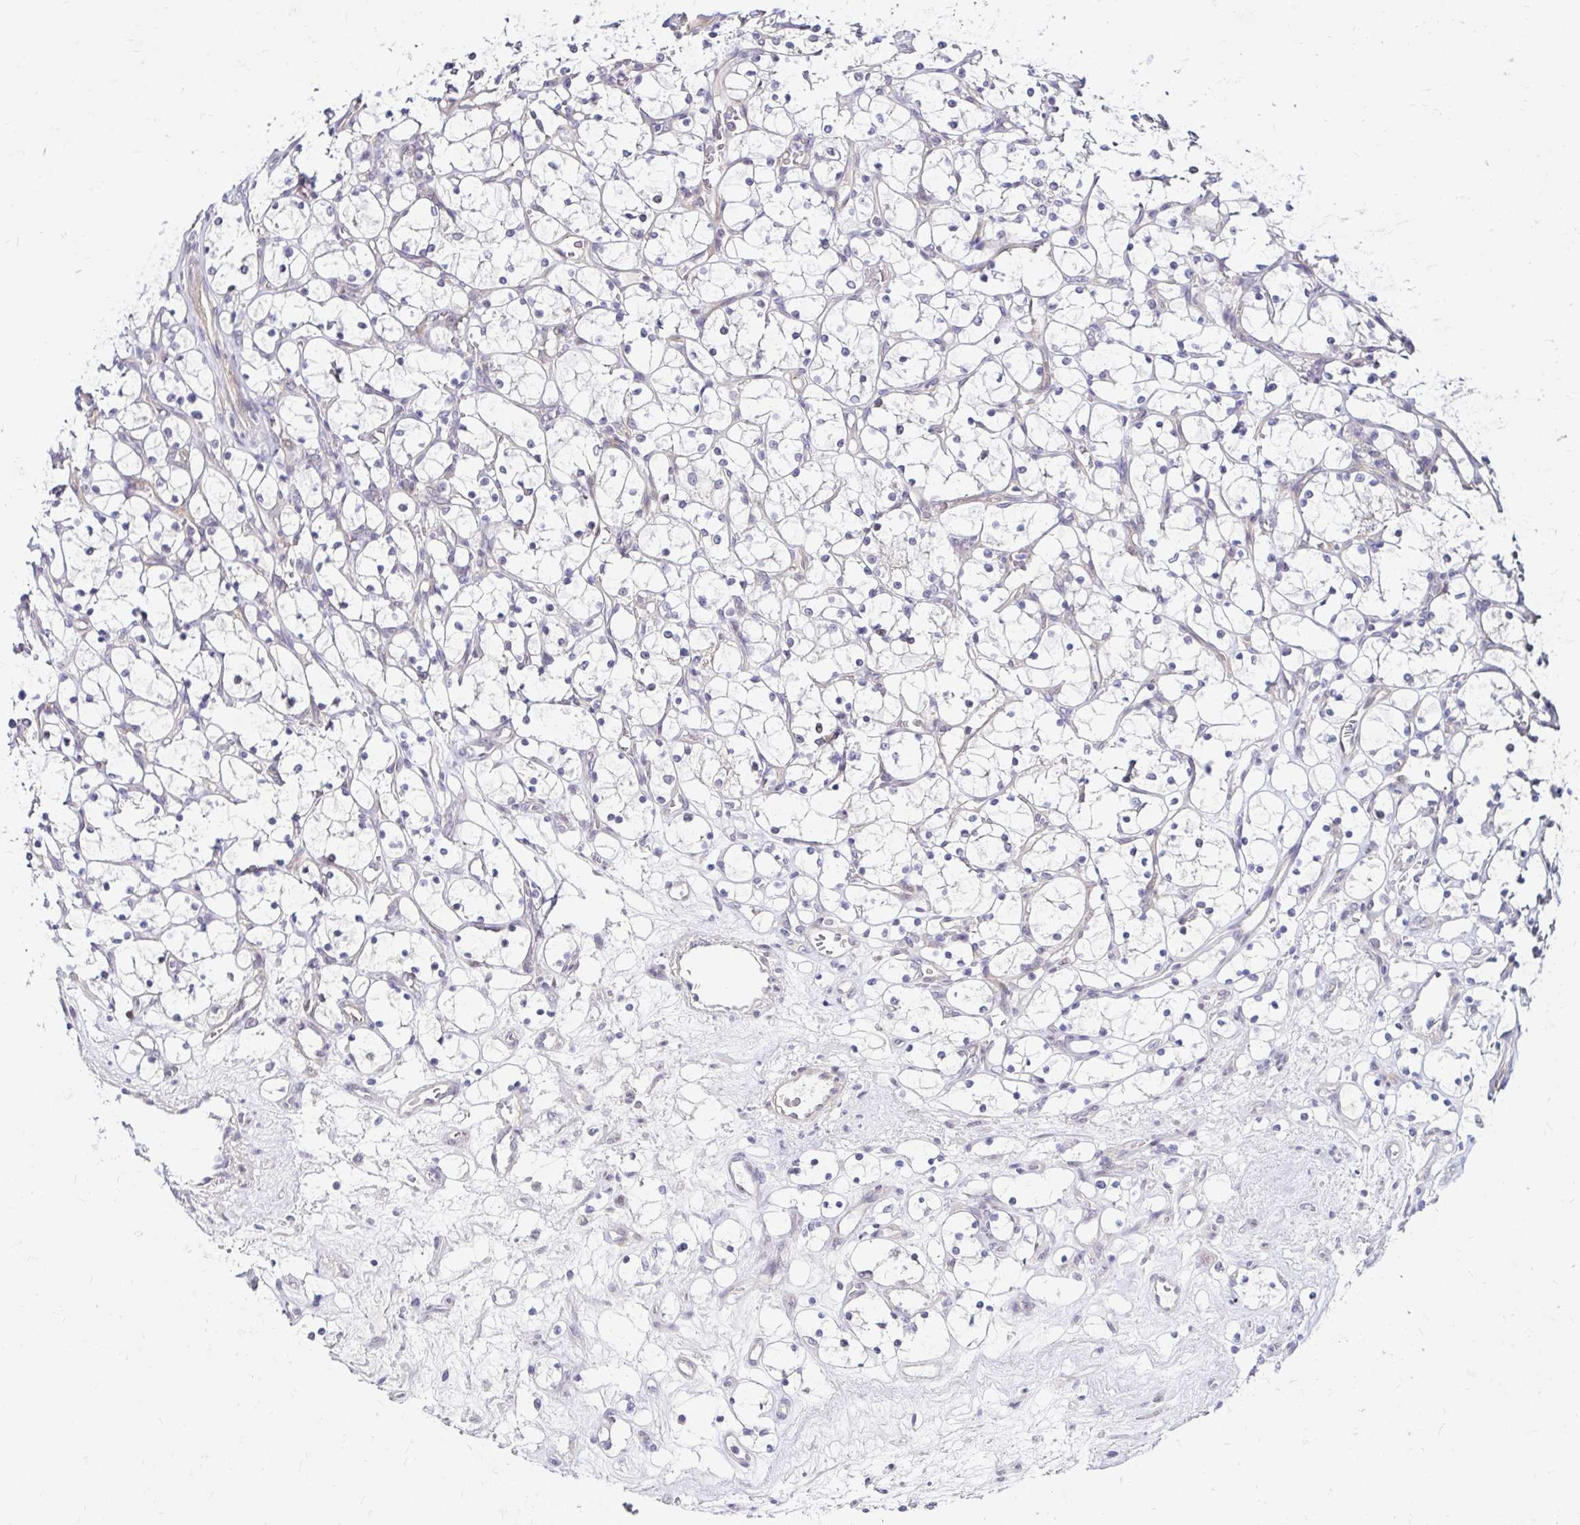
{"staining": {"intensity": "negative", "quantity": "none", "location": "none"}, "tissue": "renal cancer", "cell_type": "Tumor cells", "image_type": "cancer", "snomed": [{"axis": "morphology", "description": "Adenocarcinoma, NOS"}, {"axis": "topography", "description": "Kidney"}], "caption": "An image of renal cancer stained for a protein shows no brown staining in tumor cells.", "gene": "GUCY1A1", "patient": {"sex": "female", "age": 69}}